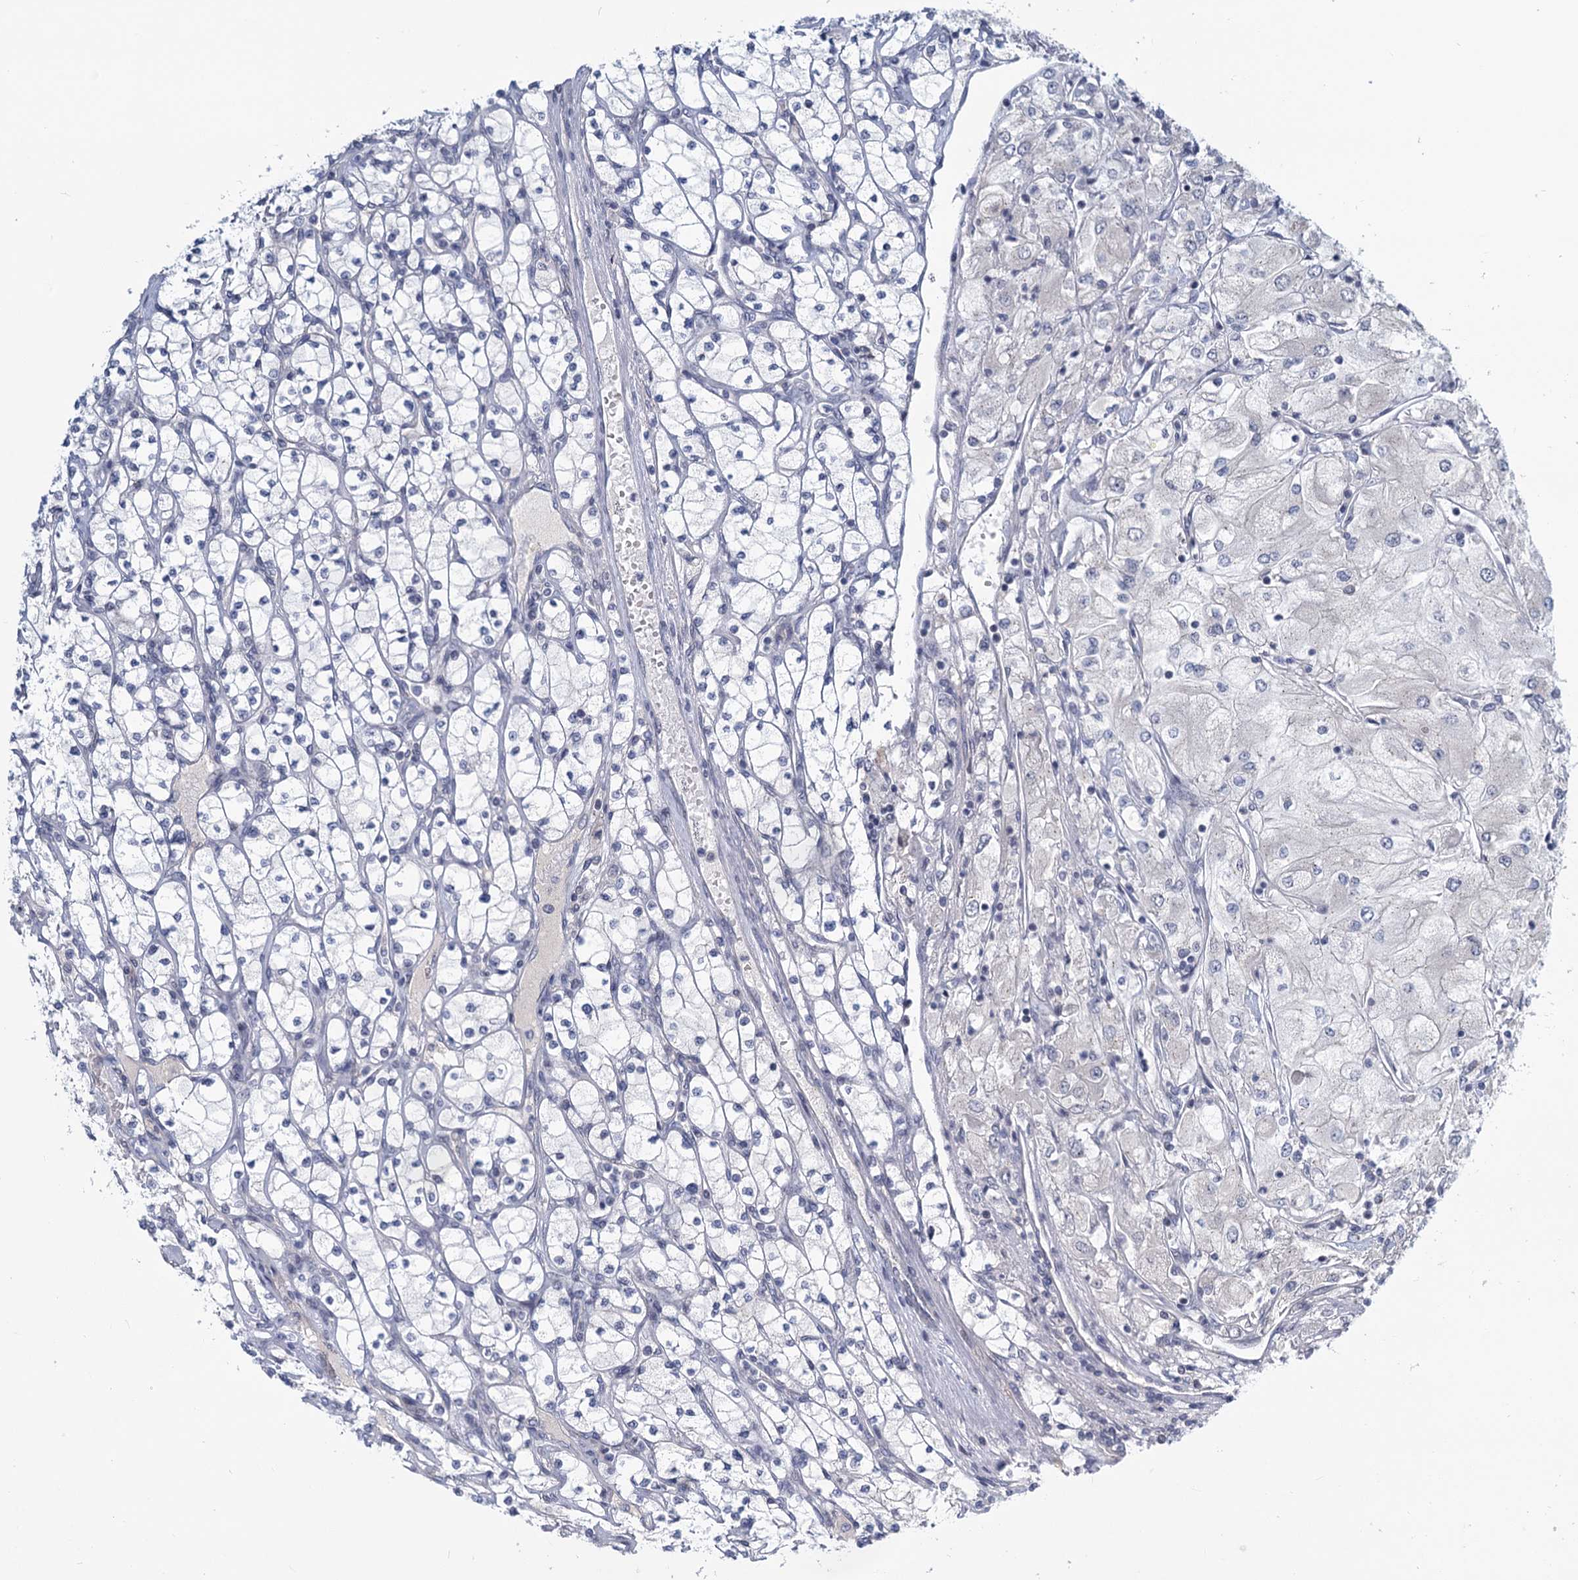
{"staining": {"intensity": "negative", "quantity": "none", "location": "none"}, "tissue": "renal cancer", "cell_type": "Tumor cells", "image_type": "cancer", "snomed": [{"axis": "morphology", "description": "Adenocarcinoma, NOS"}, {"axis": "topography", "description": "Kidney"}], "caption": "This is an IHC micrograph of renal cancer. There is no expression in tumor cells.", "gene": "STAP1", "patient": {"sex": "male", "age": 80}}